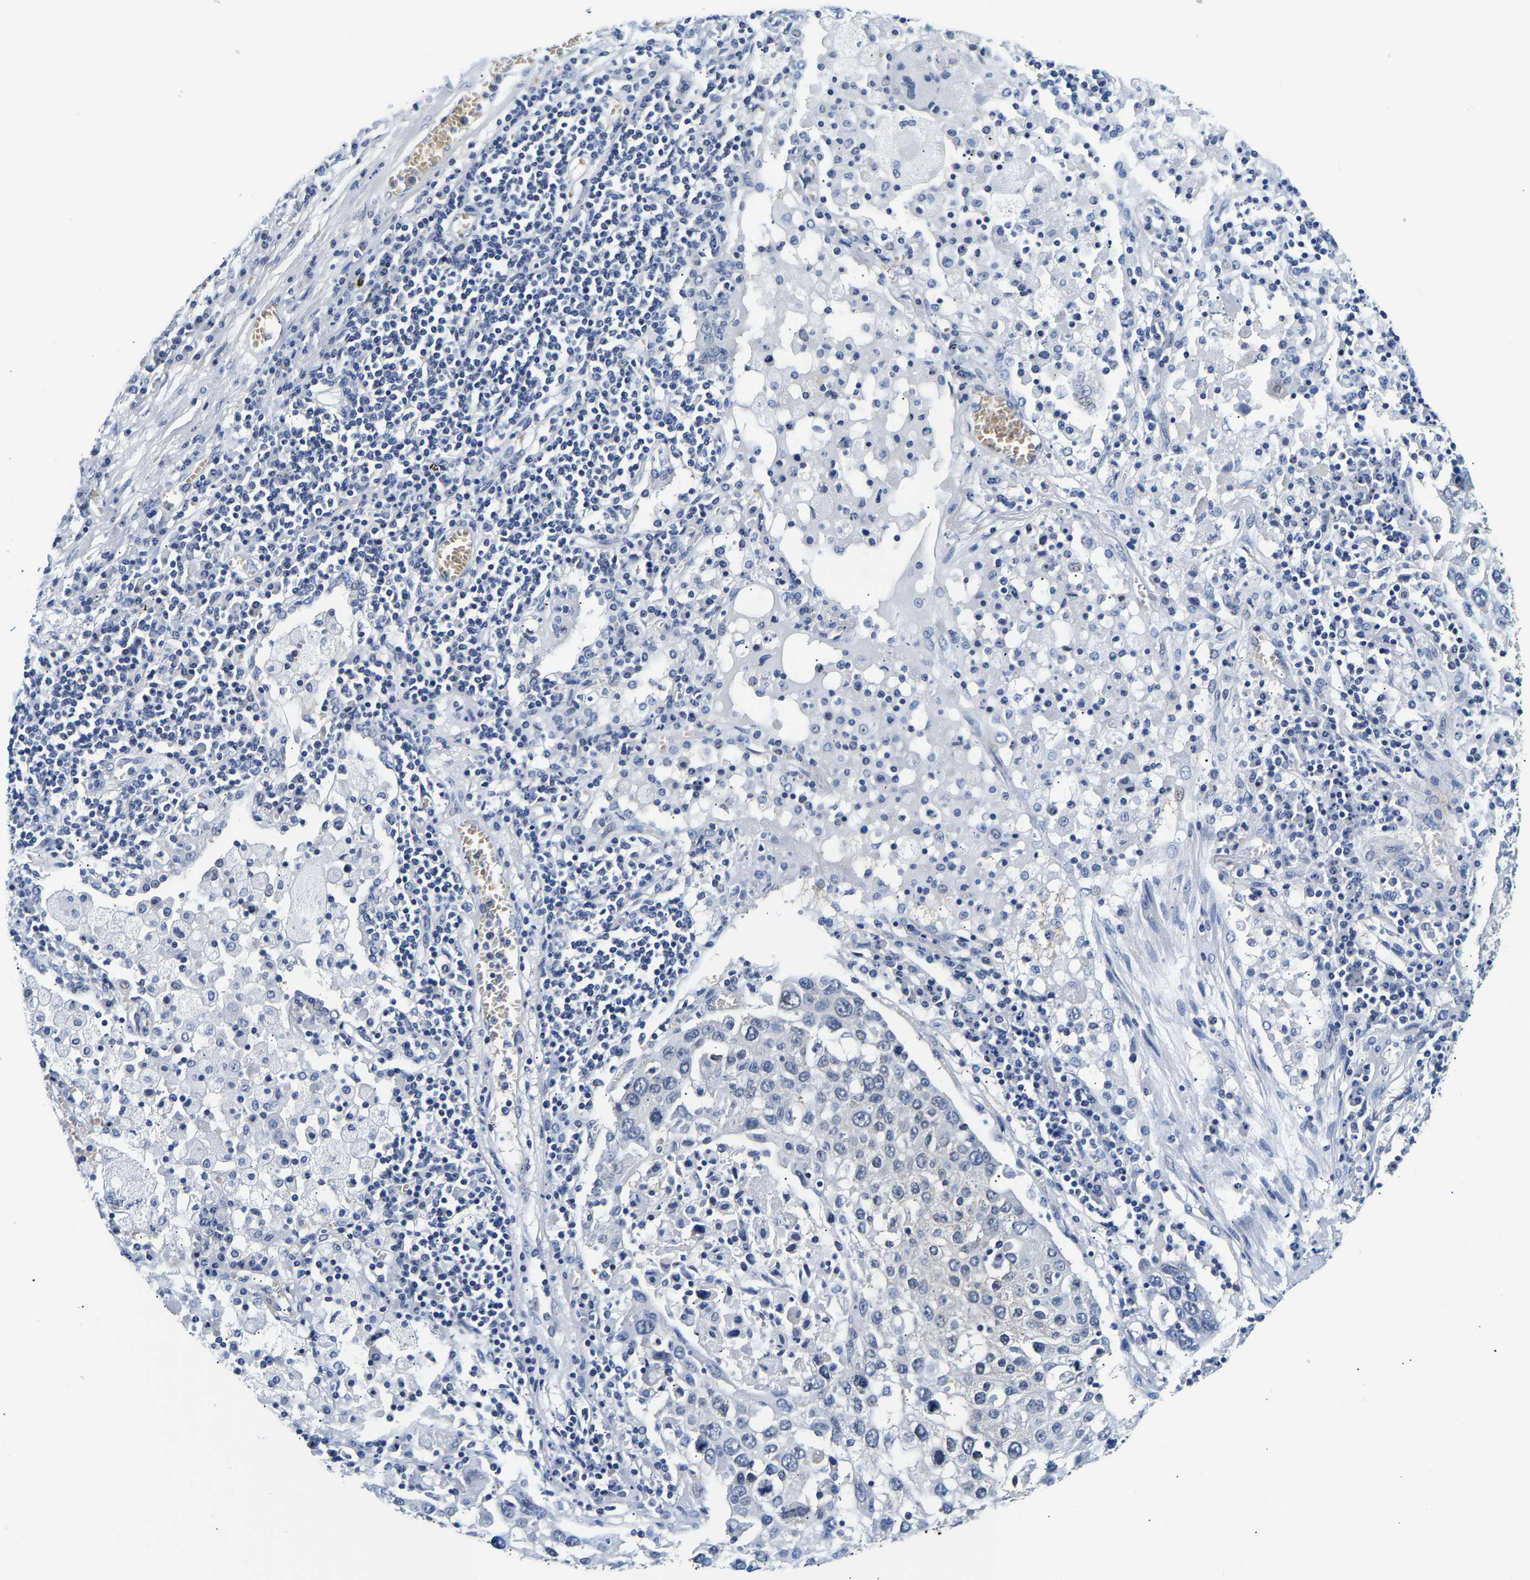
{"staining": {"intensity": "negative", "quantity": "none", "location": "none"}, "tissue": "lung cancer", "cell_type": "Tumor cells", "image_type": "cancer", "snomed": [{"axis": "morphology", "description": "Squamous cell carcinoma, NOS"}, {"axis": "topography", "description": "Lung"}], "caption": "A high-resolution photomicrograph shows IHC staining of lung cancer, which displays no significant expression in tumor cells.", "gene": "UCHL3", "patient": {"sex": "male", "age": 65}}